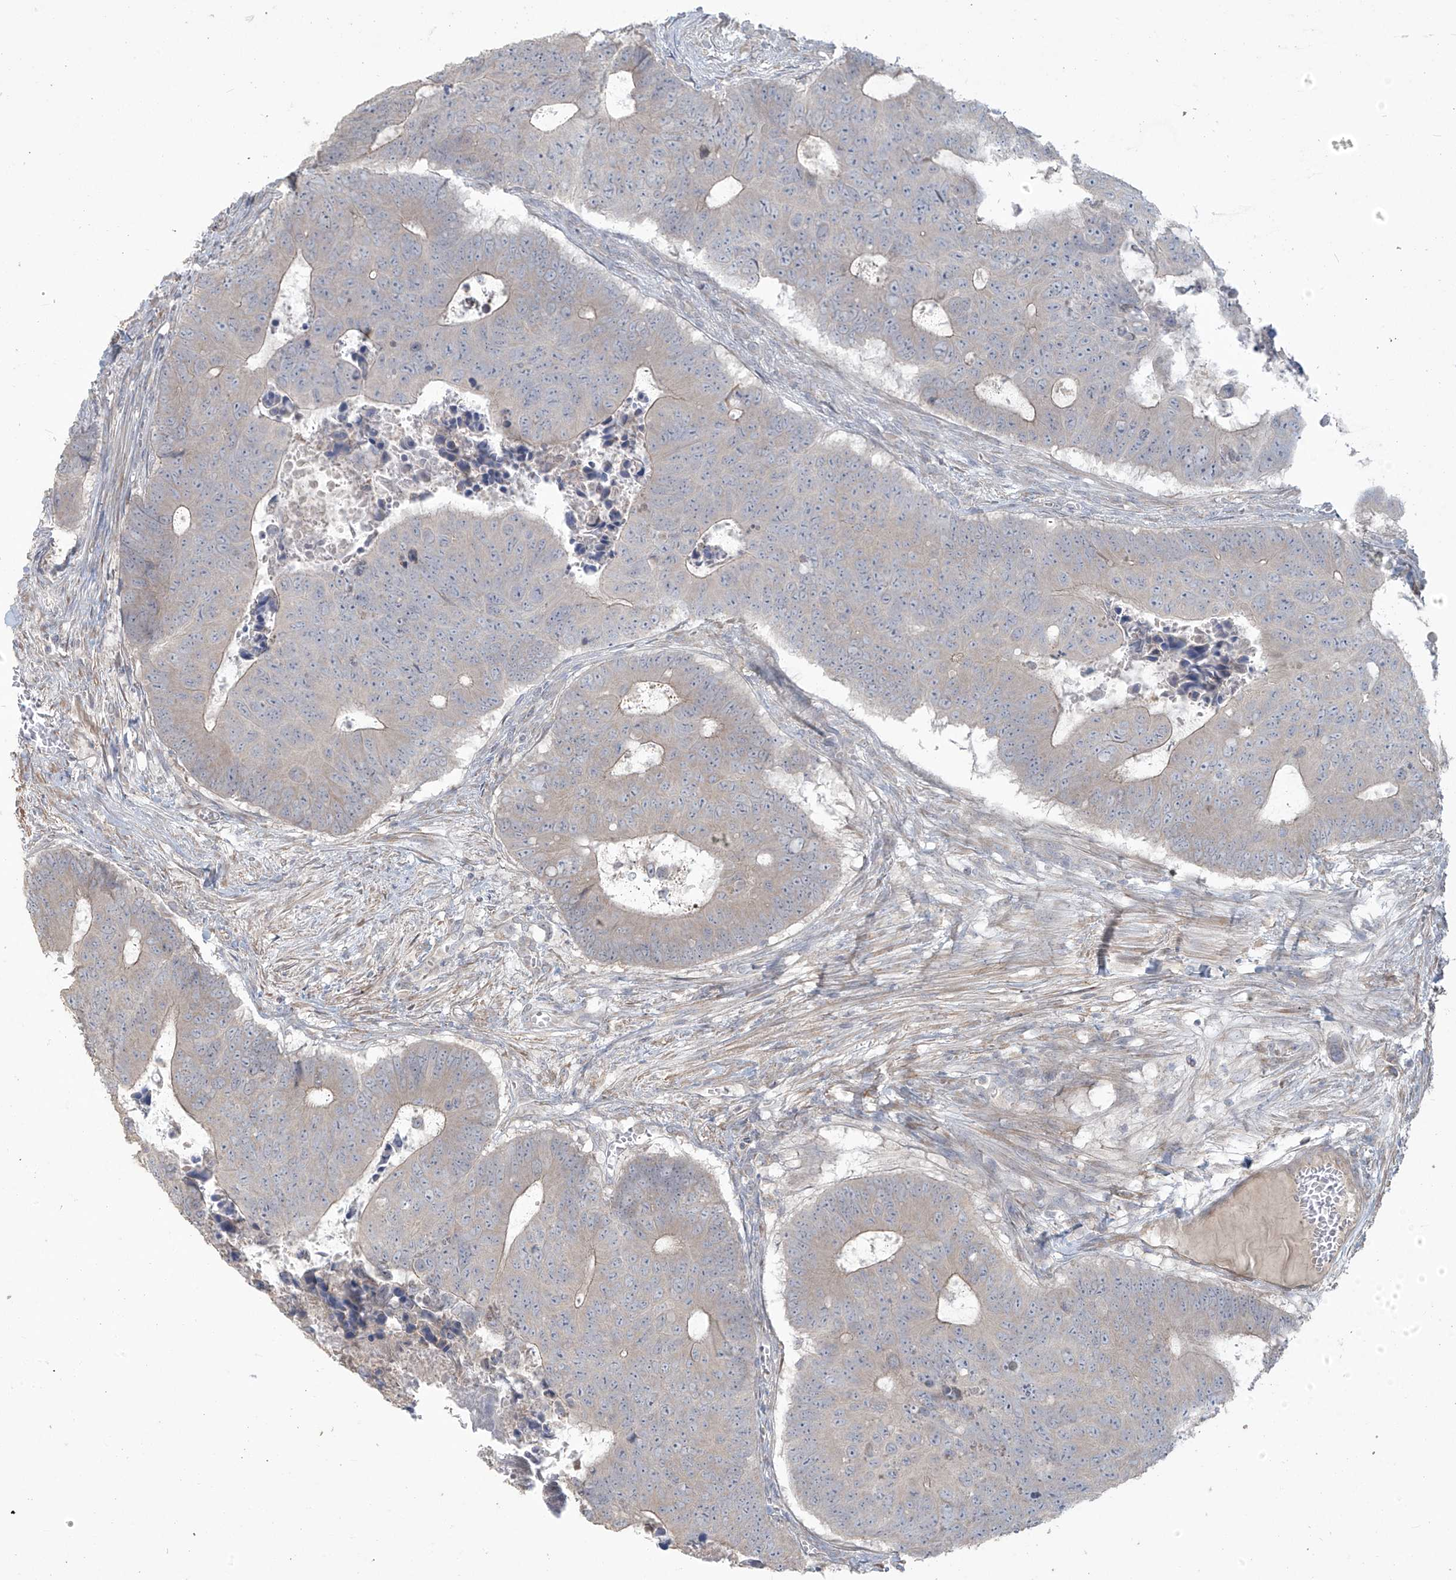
{"staining": {"intensity": "negative", "quantity": "none", "location": "none"}, "tissue": "colorectal cancer", "cell_type": "Tumor cells", "image_type": "cancer", "snomed": [{"axis": "morphology", "description": "Adenocarcinoma, NOS"}, {"axis": "topography", "description": "Colon"}], "caption": "DAB immunohistochemical staining of colorectal cancer reveals no significant staining in tumor cells.", "gene": "MAGIX", "patient": {"sex": "male", "age": 87}}